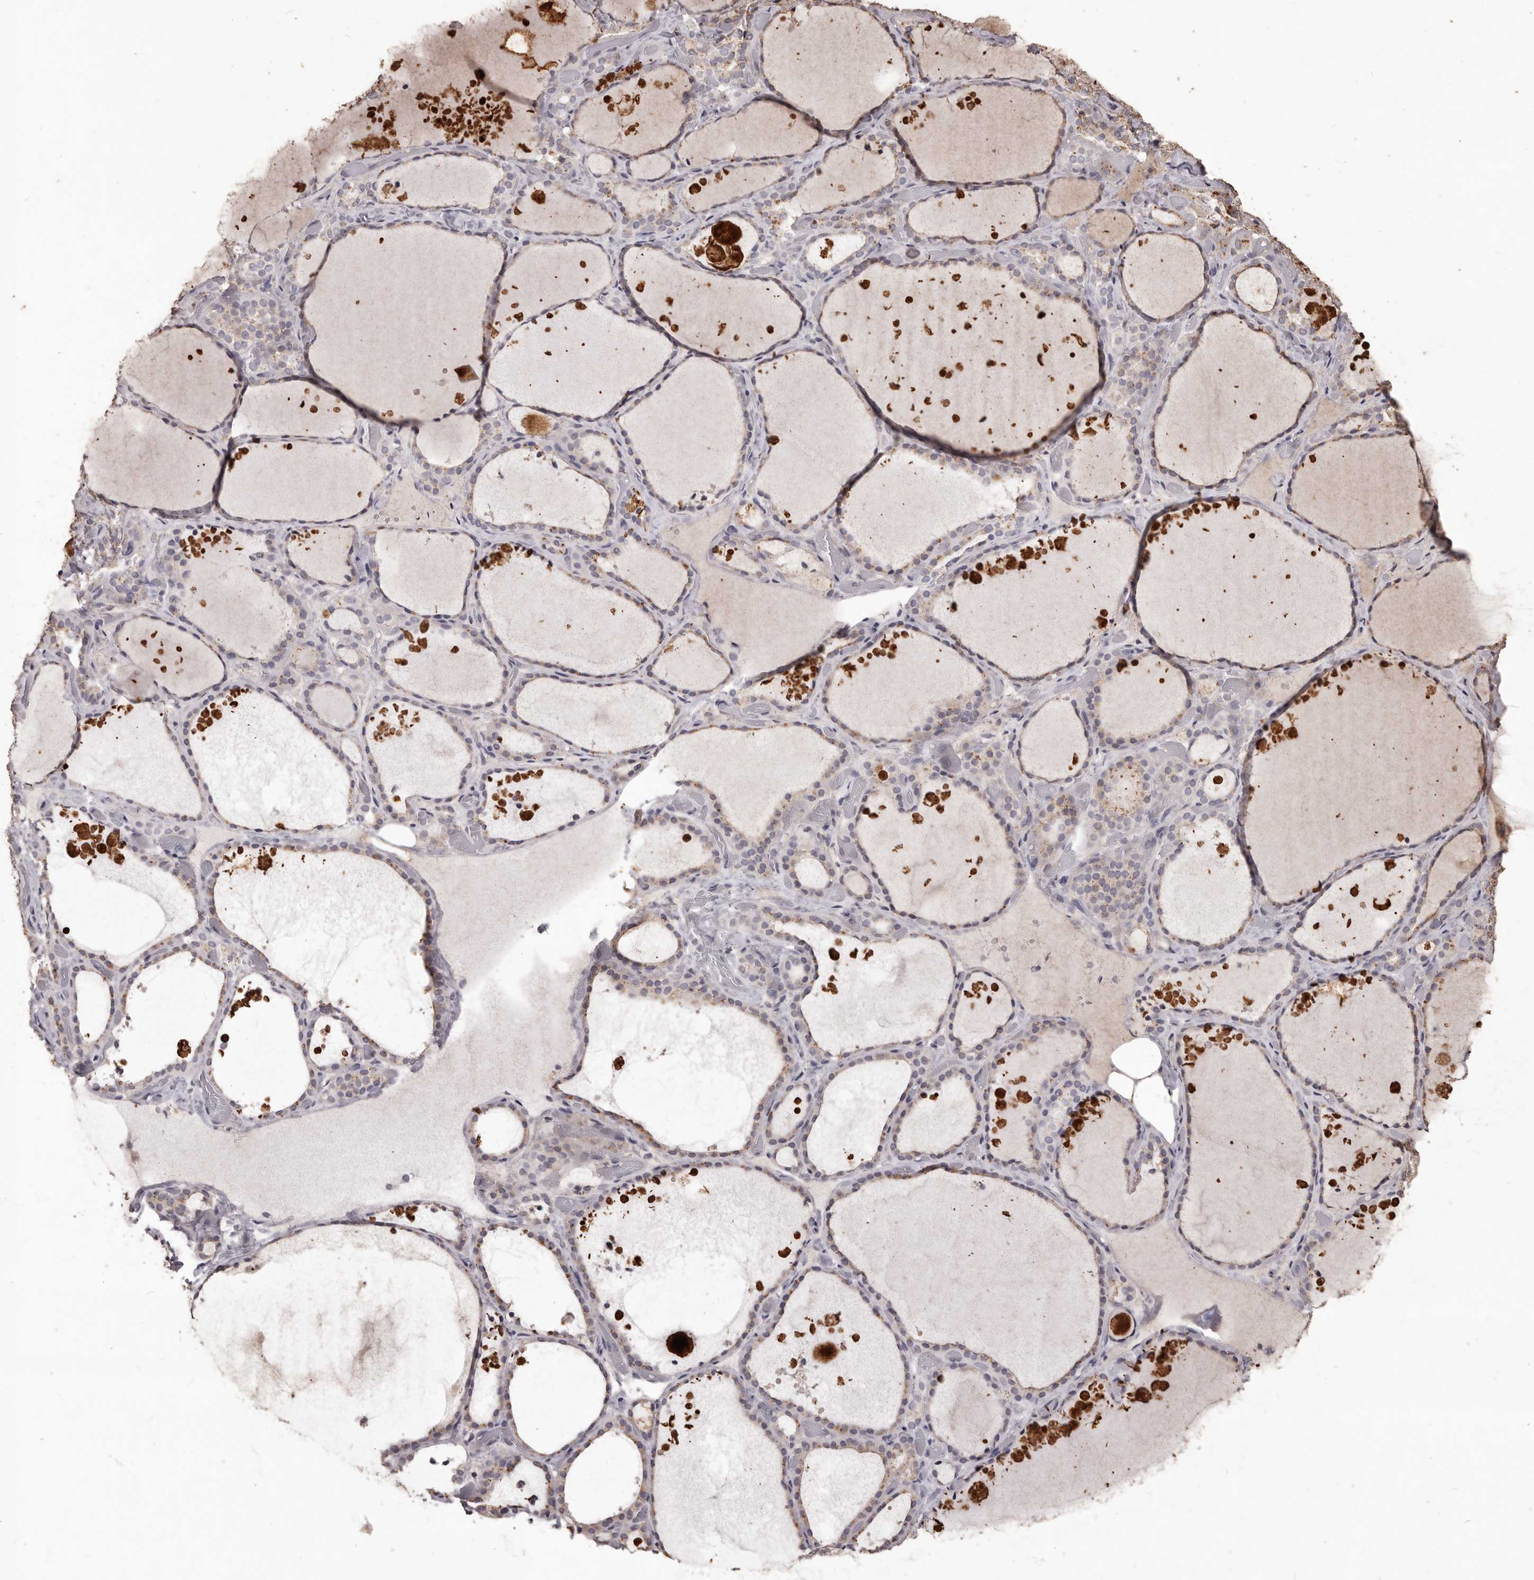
{"staining": {"intensity": "weak", "quantity": "25%-75%", "location": "cytoplasmic/membranous"}, "tissue": "thyroid gland", "cell_type": "Glandular cells", "image_type": "normal", "snomed": [{"axis": "morphology", "description": "Normal tissue, NOS"}, {"axis": "topography", "description": "Thyroid gland"}], "caption": "Thyroid gland stained with a brown dye shows weak cytoplasmic/membranous positive positivity in about 25%-75% of glandular cells.", "gene": "PRSS27", "patient": {"sex": "female", "age": 44}}